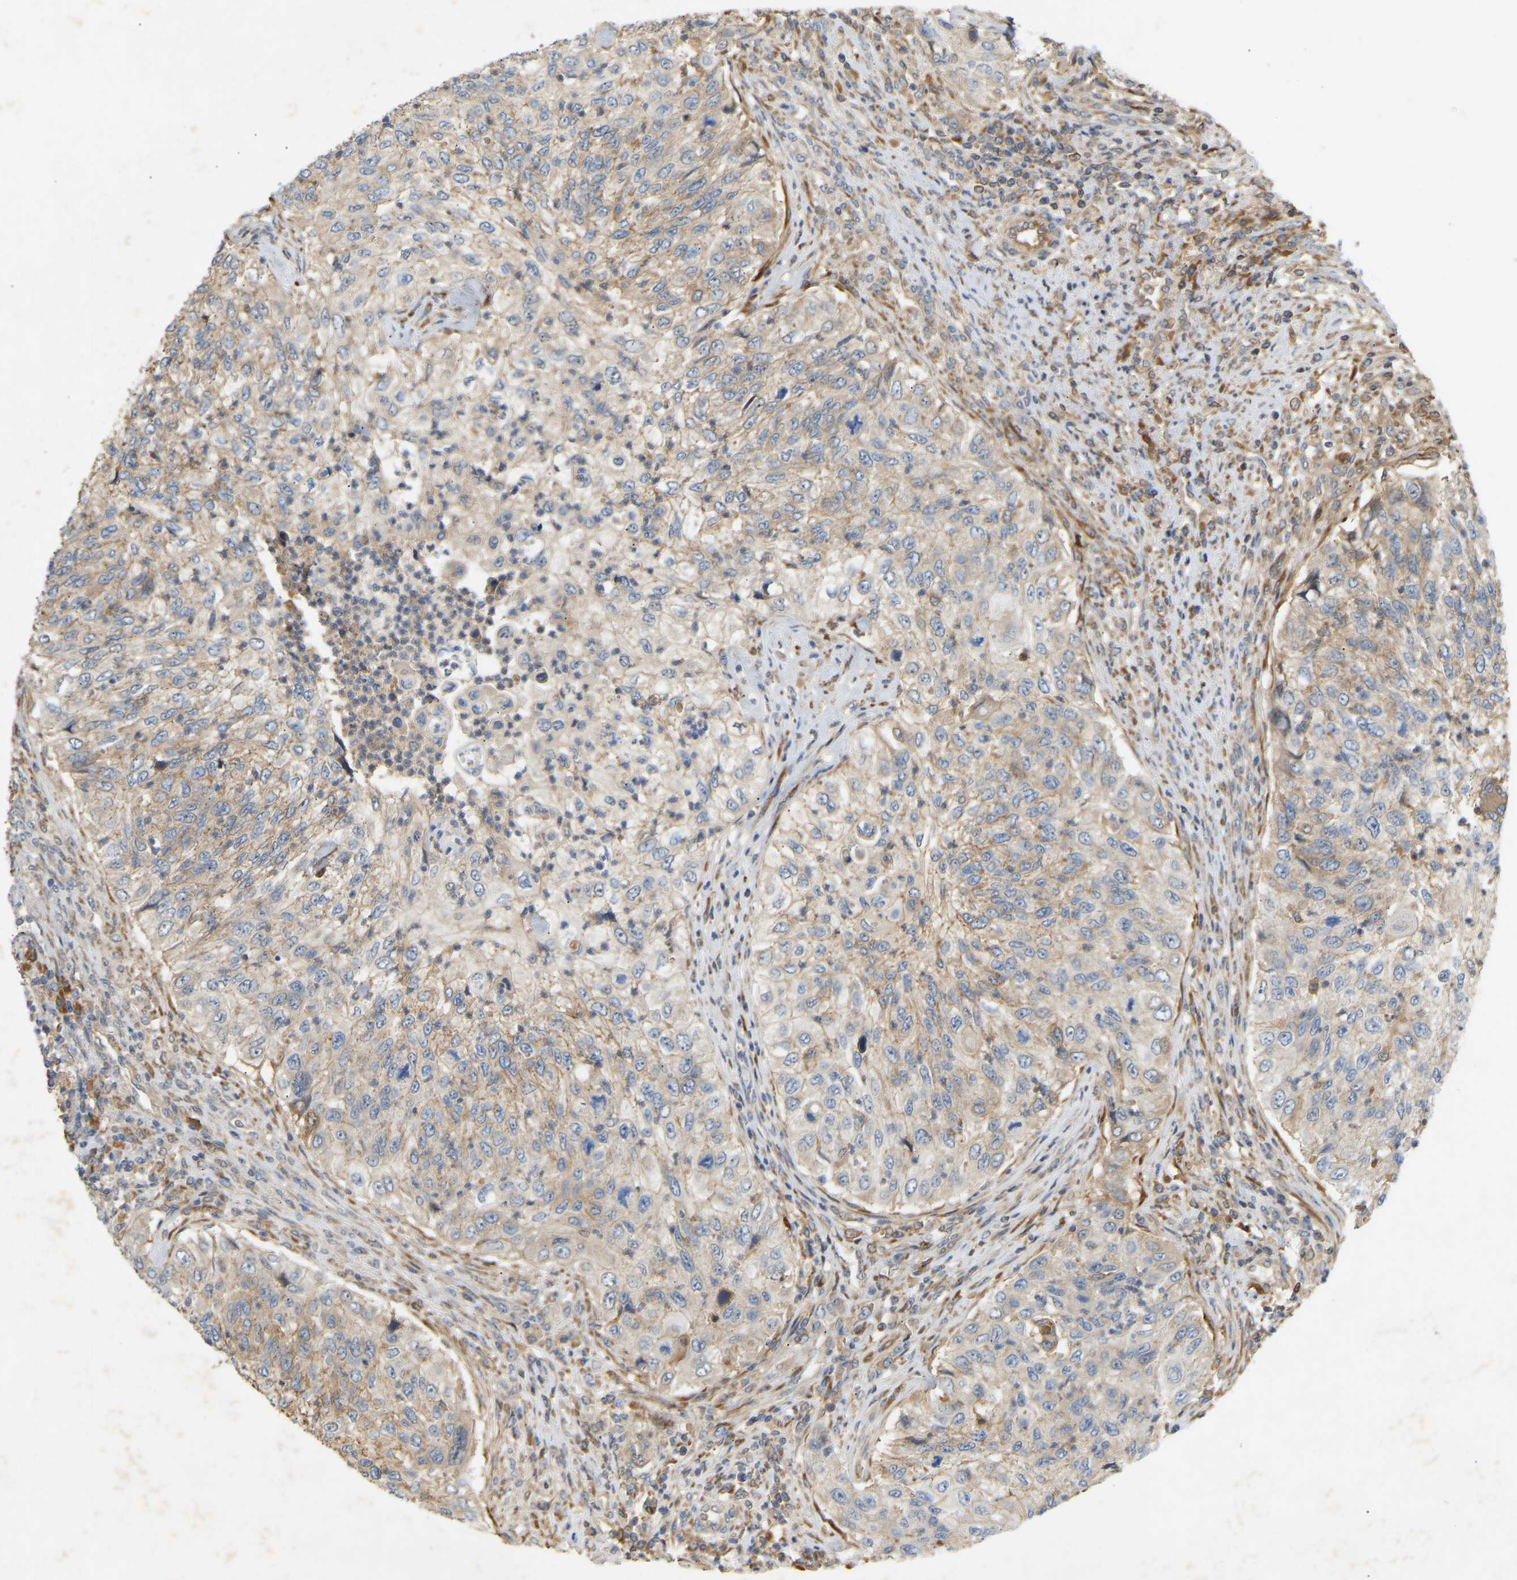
{"staining": {"intensity": "negative", "quantity": "none", "location": "none"}, "tissue": "urothelial cancer", "cell_type": "Tumor cells", "image_type": "cancer", "snomed": [{"axis": "morphology", "description": "Urothelial carcinoma, High grade"}, {"axis": "topography", "description": "Urinary bladder"}], "caption": "Image shows no significant protein positivity in tumor cells of urothelial cancer.", "gene": "PTCD1", "patient": {"sex": "female", "age": 60}}